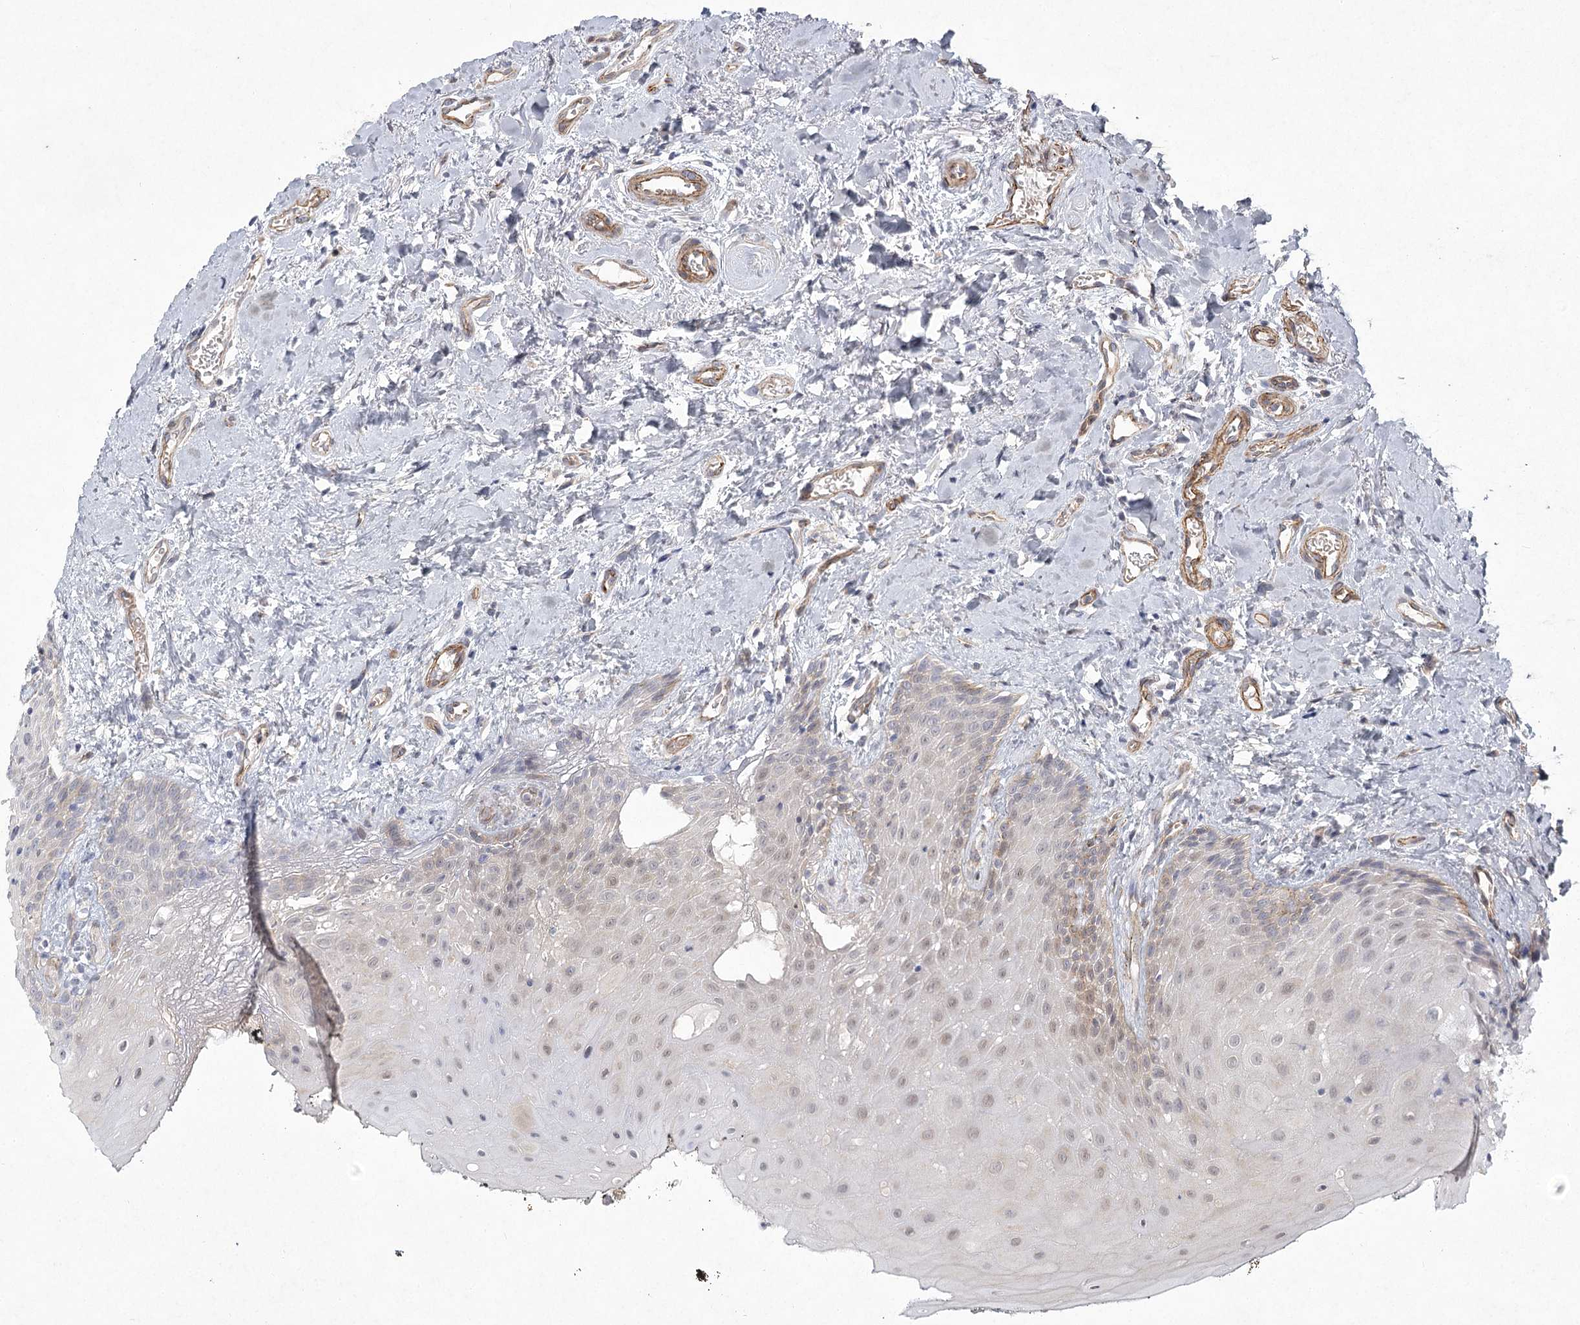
{"staining": {"intensity": "weak", "quantity": "<25%", "location": "nuclear"}, "tissue": "oral mucosa", "cell_type": "Squamous epithelial cells", "image_type": "normal", "snomed": [{"axis": "morphology", "description": "Normal tissue, NOS"}, {"axis": "topography", "description": "Oral tissue"}], "caption": "Immunohistochemical staining of benign oral mucosa demonstrates no significant positivity in squamous epithelial cells. Nuclei are stained in blue.", "gene": "MEPE", "patient": {"sex": "male", "age": 74}}